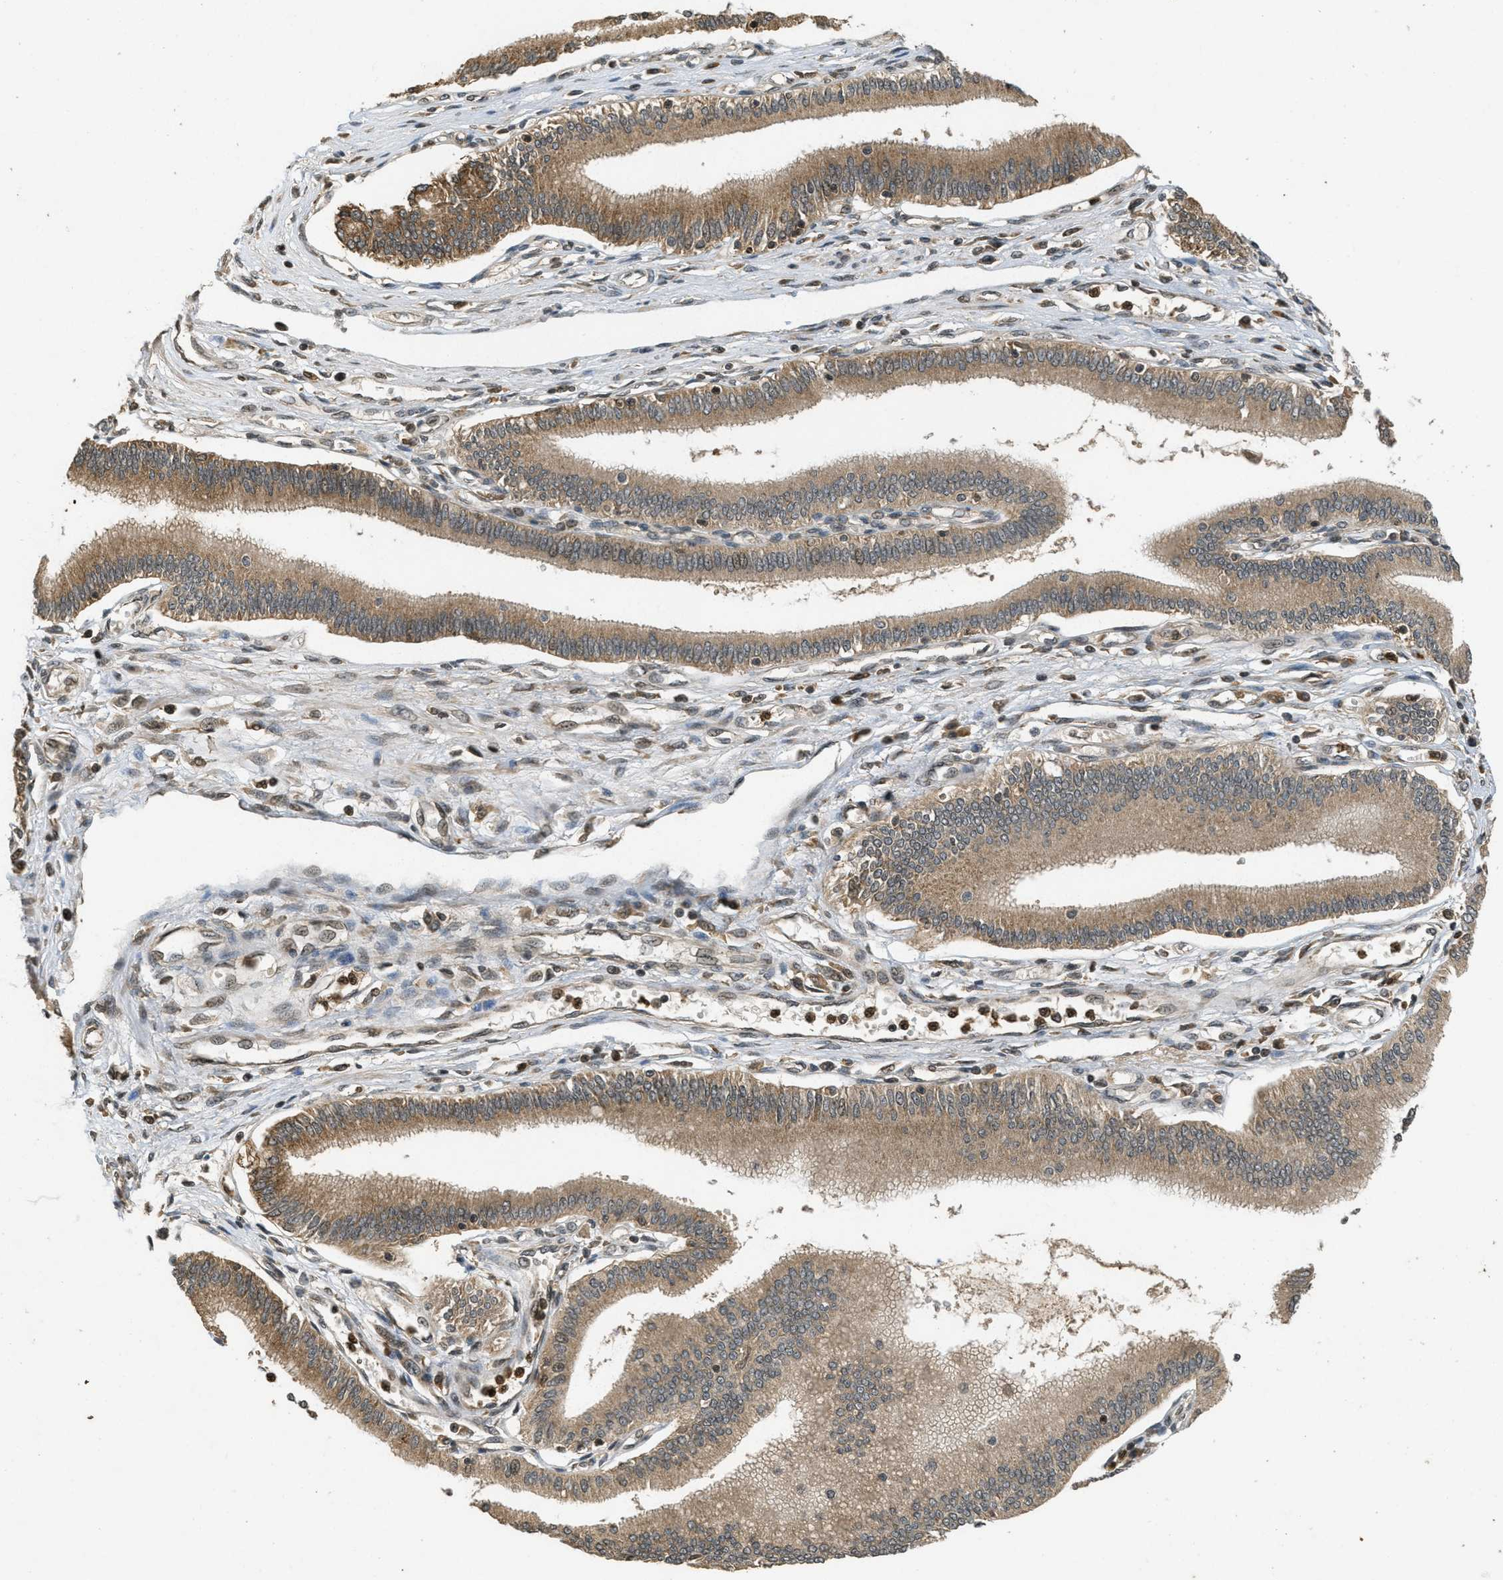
{"staining": {"intensity": "moderate", "quantity": ">75%", "location": "cytoplasmic/membranous"}, "tissue": "pancreatic cancer", "cell_type": "Tumor cells", "image_type": "cancer", "snomed": [{"axis": "morphology", "description": "Adenocarcinoma, NOS"}, {"axis": "topography", "description": "Pancreas"}], "caption": "Protein expression analysis of human adenocarcinoma (pancreatic) reveals moderate cytoplasmic/membranous staining in approximately >75% of tumor cells.", "gene": "ATG7", "patient": {"sex": "male", "age": 56}}